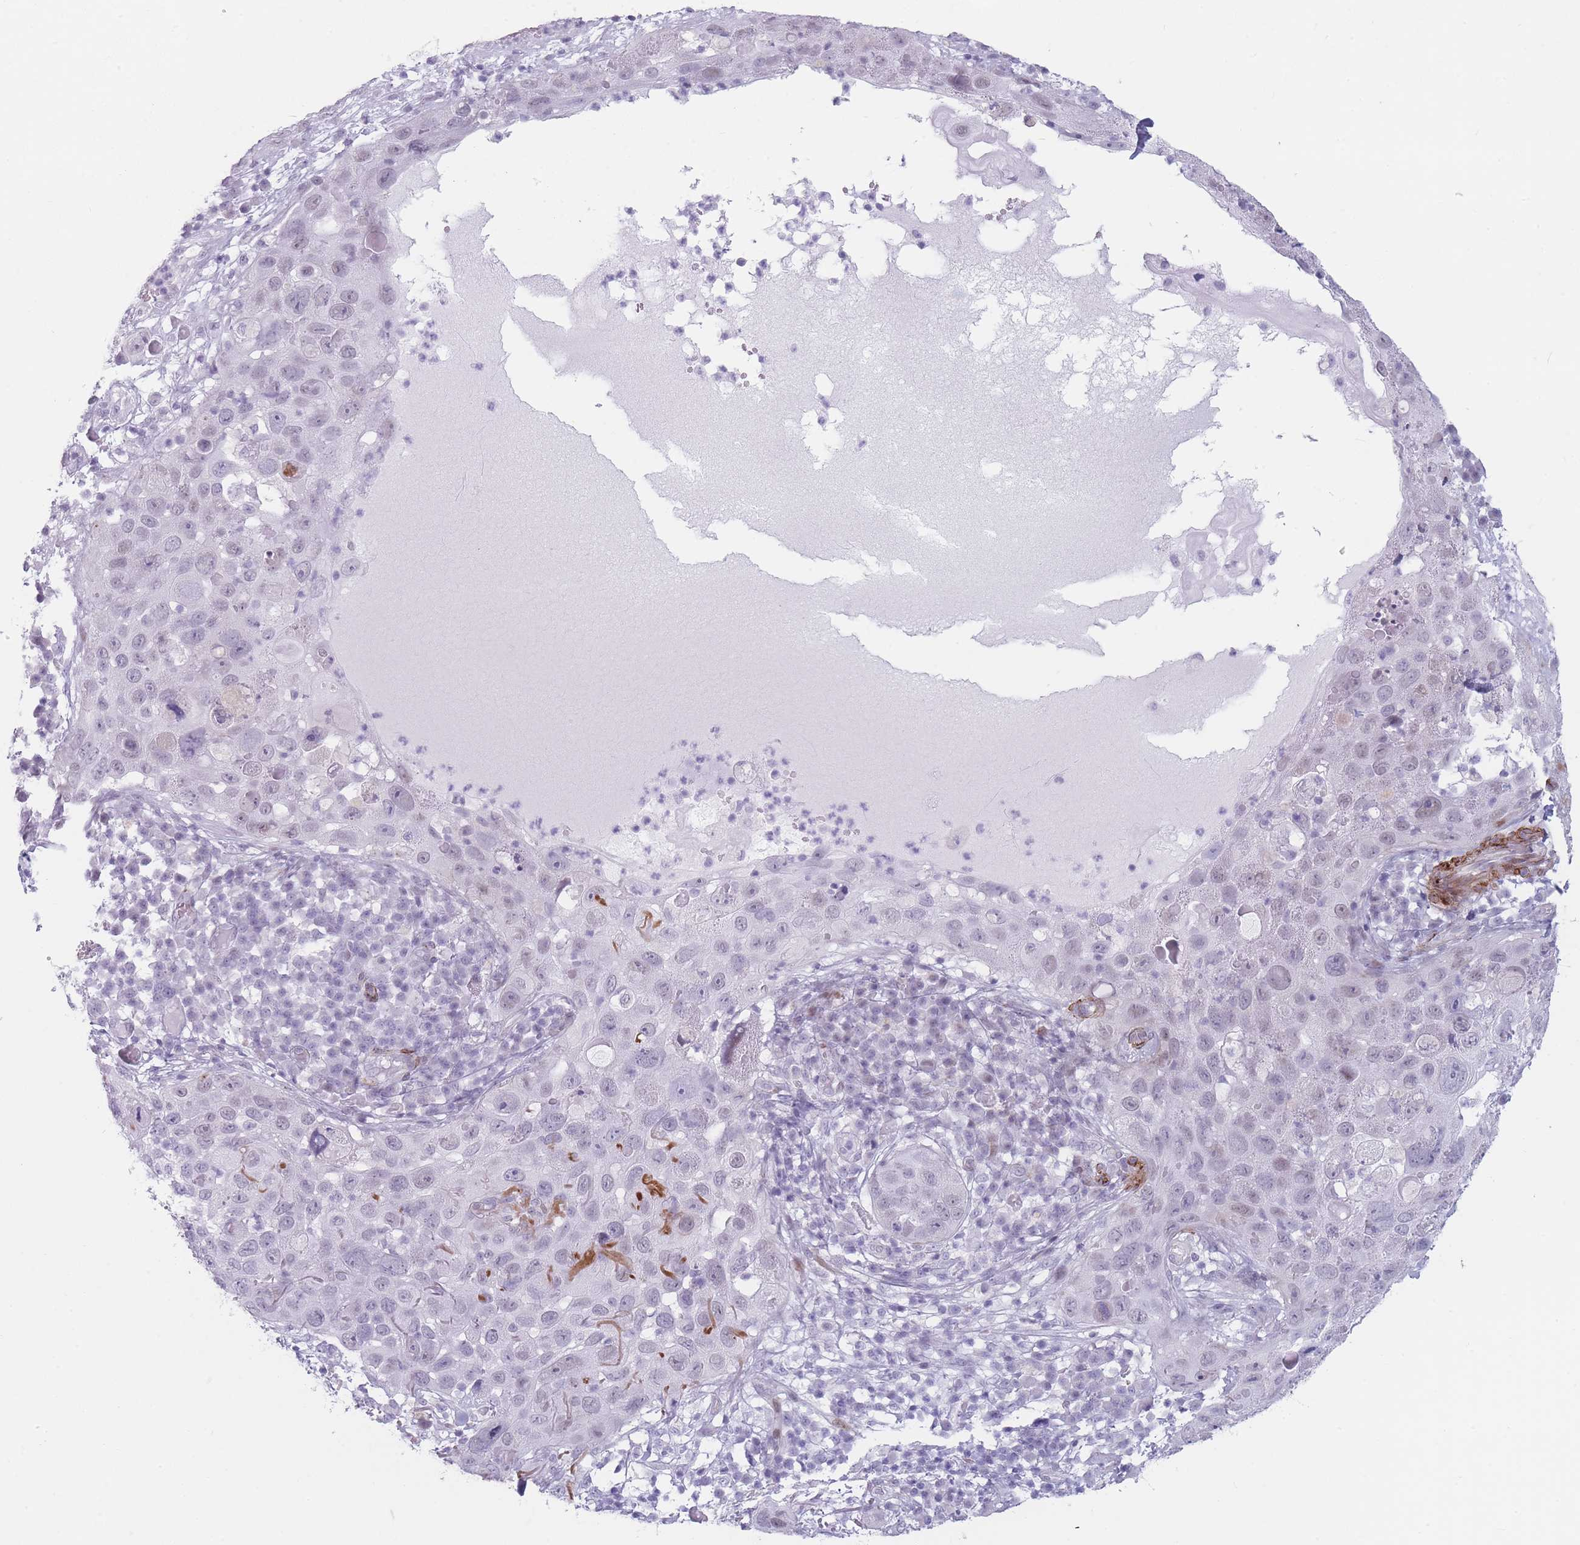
{"staining": {"intensity": "negative", "quantity": "none", "location": "none"}, "tissue": "skin cancer", "cell_type": "Tumor cells", "image_type": "cancer", "snomed": [{"axis": "morphology", "description": "Squamous cell carcinoma in situ, NOS"}, {"axis": "morphology", "description": "Squamous cell carcinoma, NOS"}, {"axis": "topography", "description": "Skin"}], "caption": "Immunohistochemical staining of skin cancer exhibits no significant staining in tumor cells. (DAB immunohistochemistry with hematoxylin counter stain).", "gene": "IFNA6", "patient": {"sex": "male", "age": 93}}